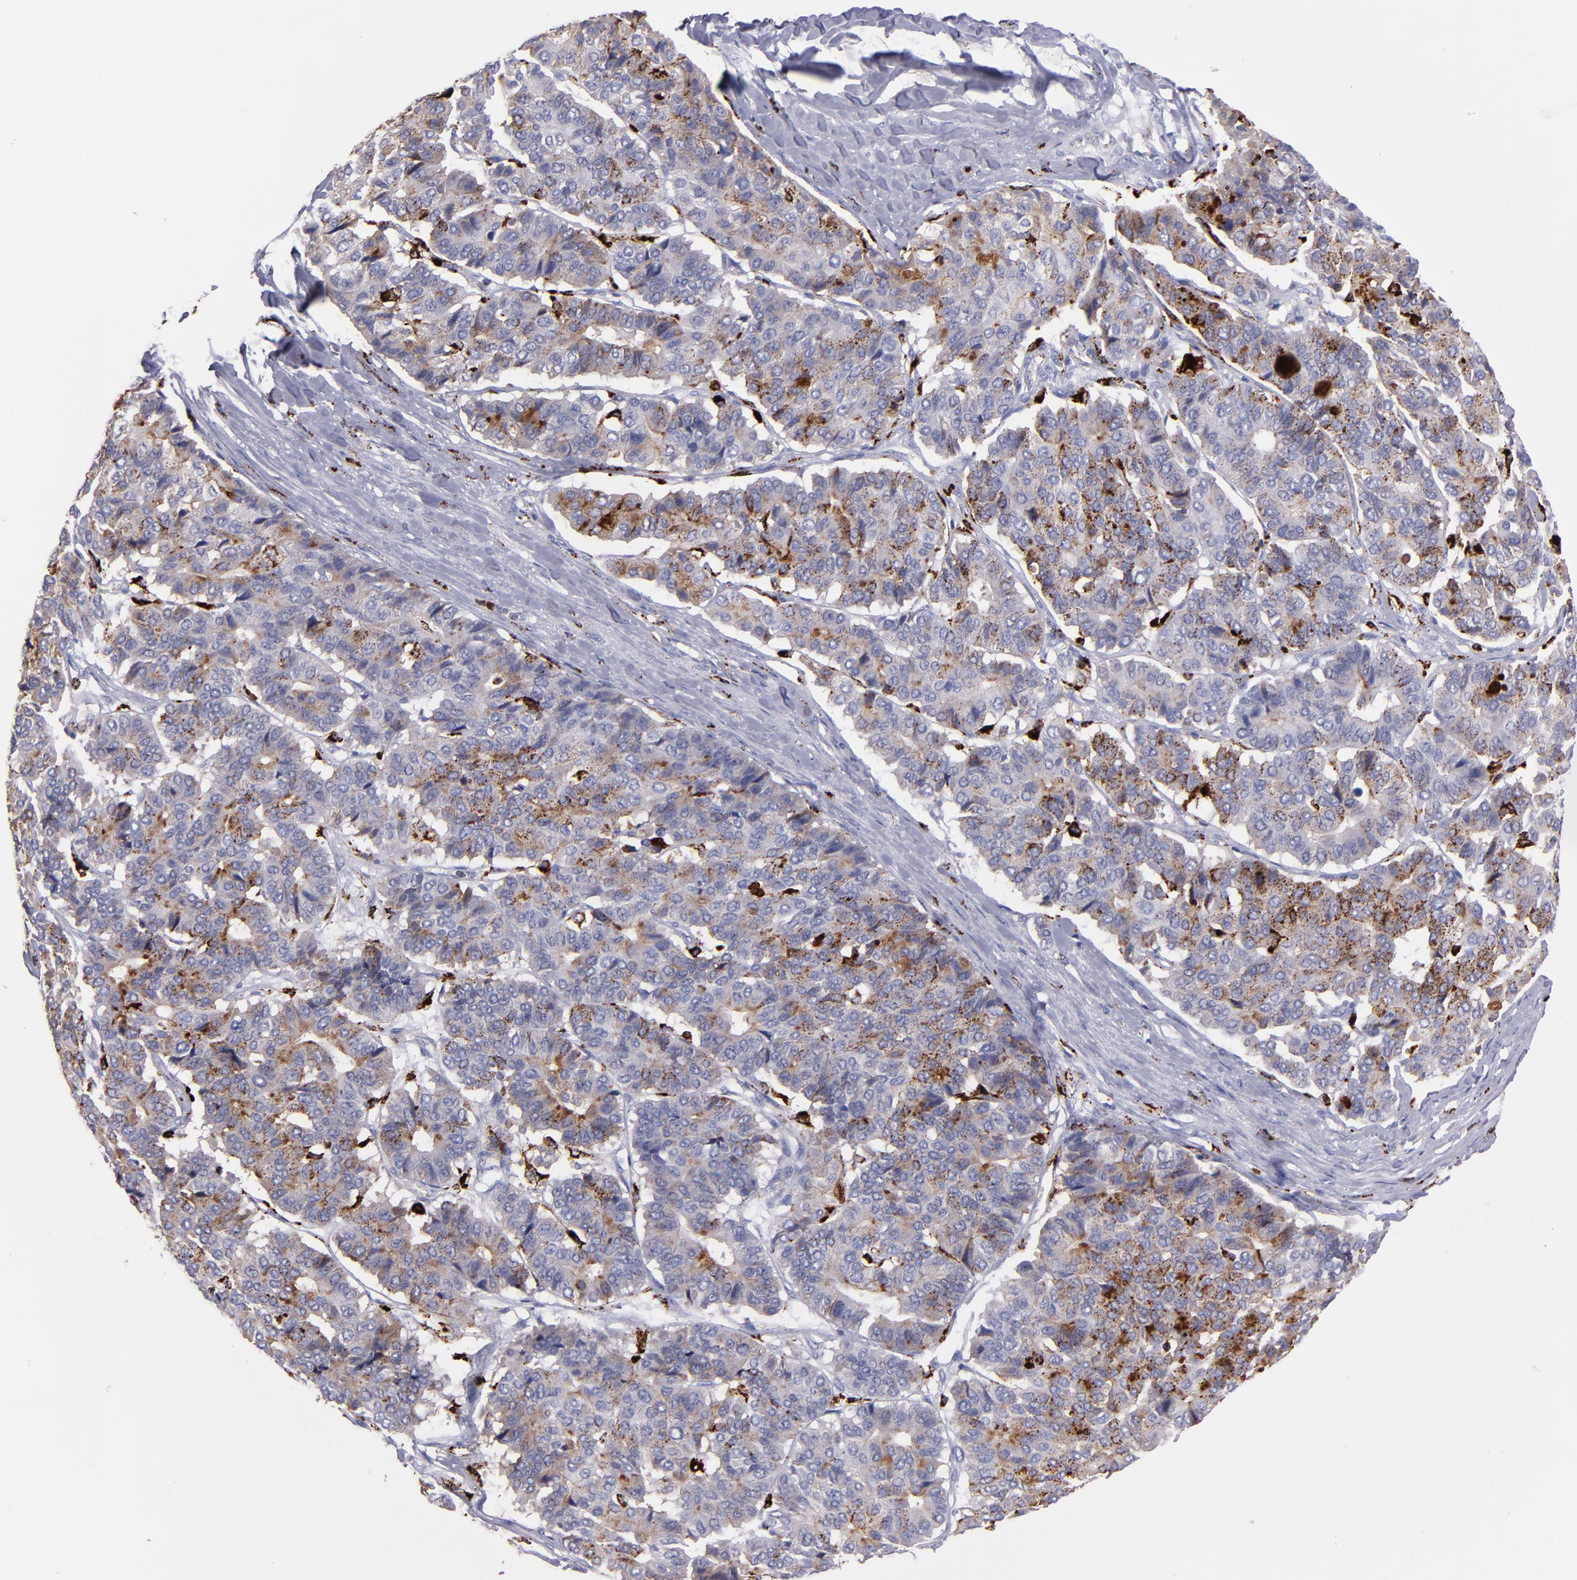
{"staining": {"intensity": "weak", "quantity": ">75%", "location": "cytoplasmic/membranous"}, "tissue": "pancreatic cancer", "cell_type": "Tumor cells", "image_type": "cancer", "snomed": [{"axis": "morphology", "description": "Adenocarcinoma, NOS"}, {"axis": "topography", "description": "Pancreas"}], "caption": "Protein staining by immunohistochemistry reveals weak cytoplasmic/membranous staining in approximately >75% of tumor cells in adenocarcinoma (pancreatic).", "gene": "CTSS", "patient": {"sex": "male", "age": 50}}